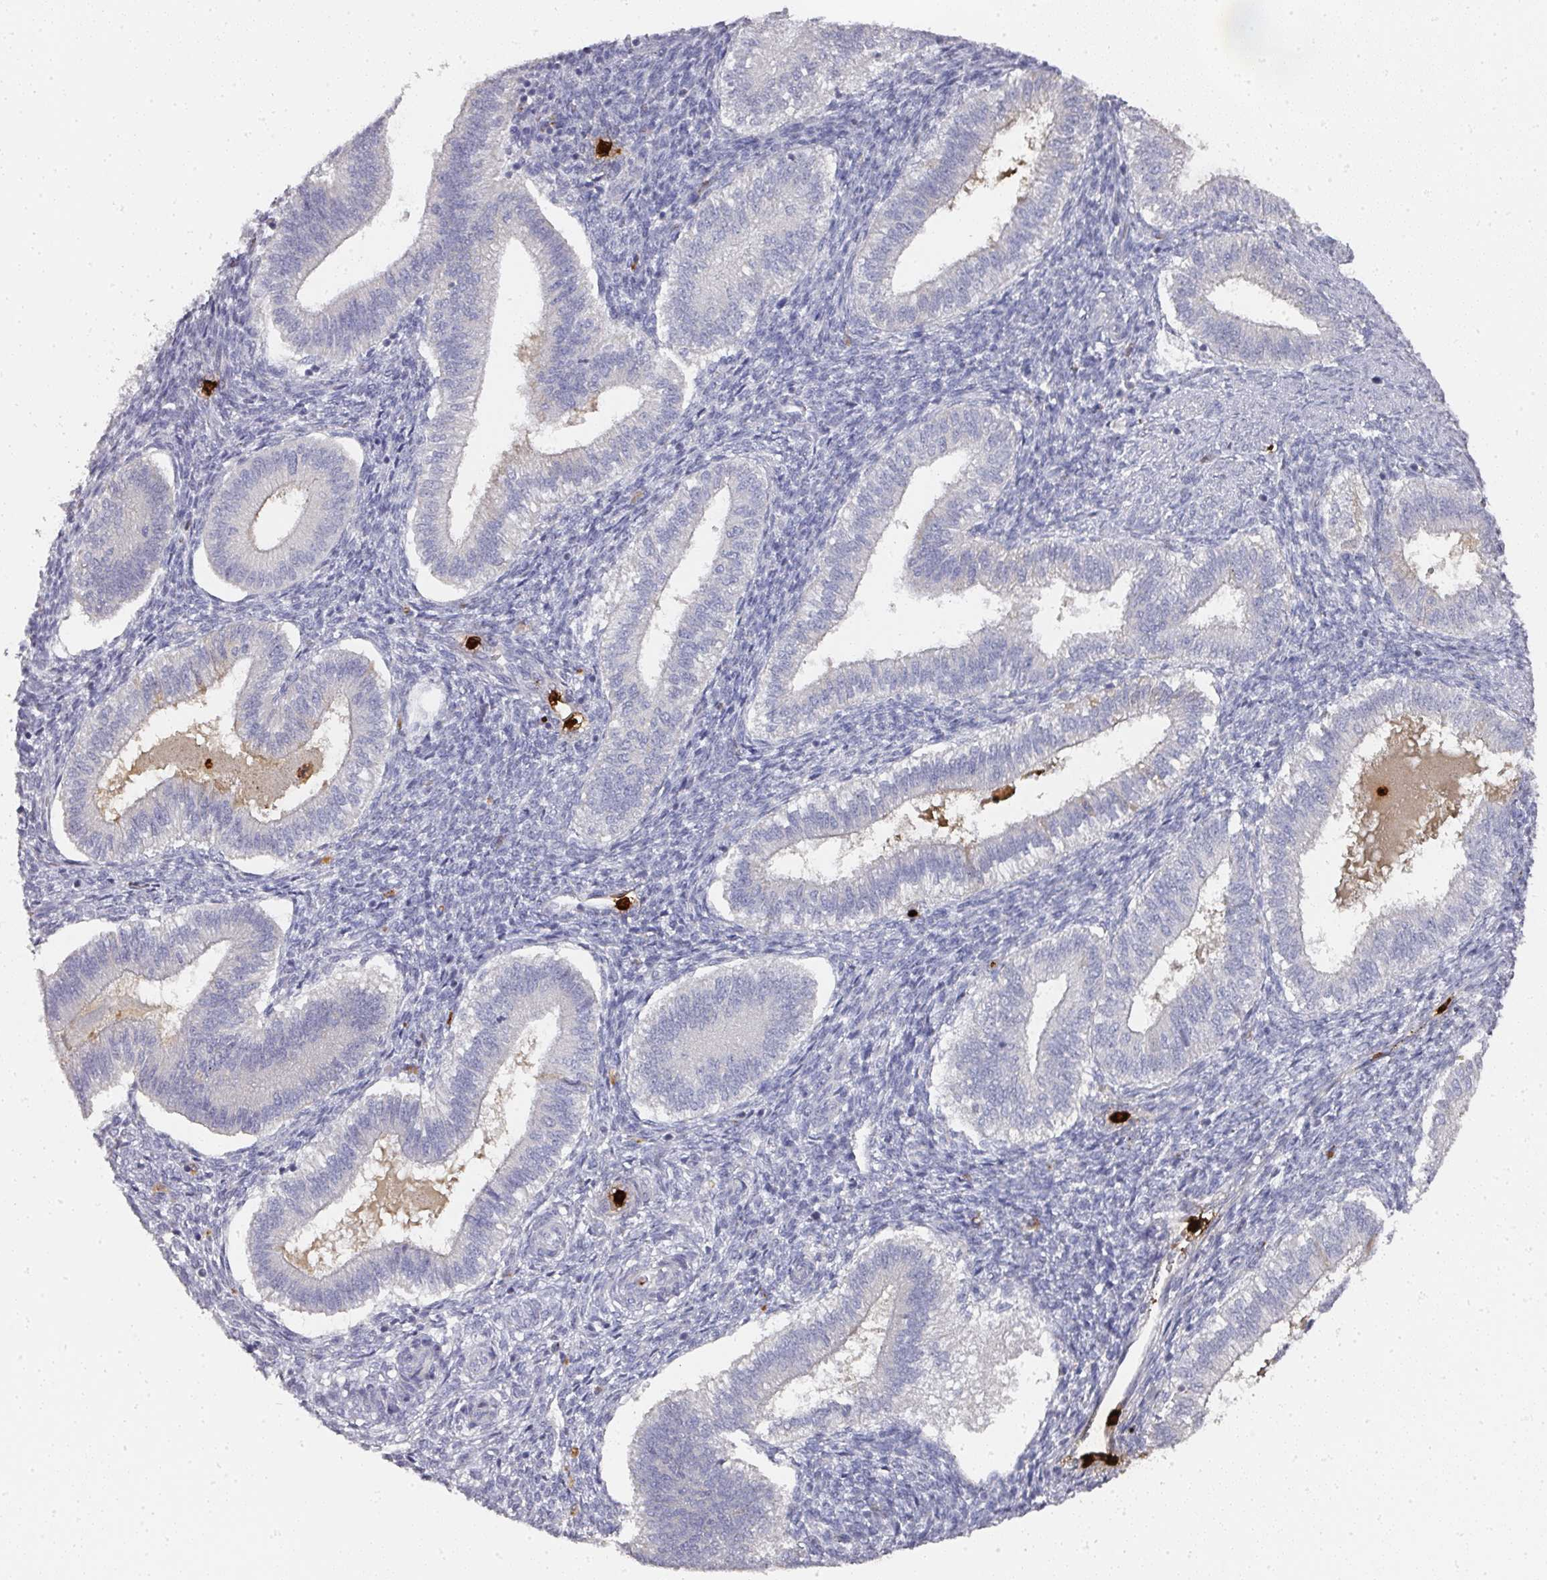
{"staining": {"intensity": "negative", "quantity": "none", "location": "none"}, "tissue": "endometrium", "cell_type": "Cells in endometrial stroma", "image_type": "normal", "snomed": [{"axis": "morphology", "description": "Normal tissue, NOS"}, {"axis": "topography", "description": "Endometrium"}], "caption": "IHC micrograph of benign endometrium: endometrium stained with DAB shows no significant protein positivity in cells in endometrial stroma. (Immunohistochemistry (ihc), brightfield microscopy, high magnification).", "gene": "CAMP", "patient": {"sex": "female", "age": 25}}